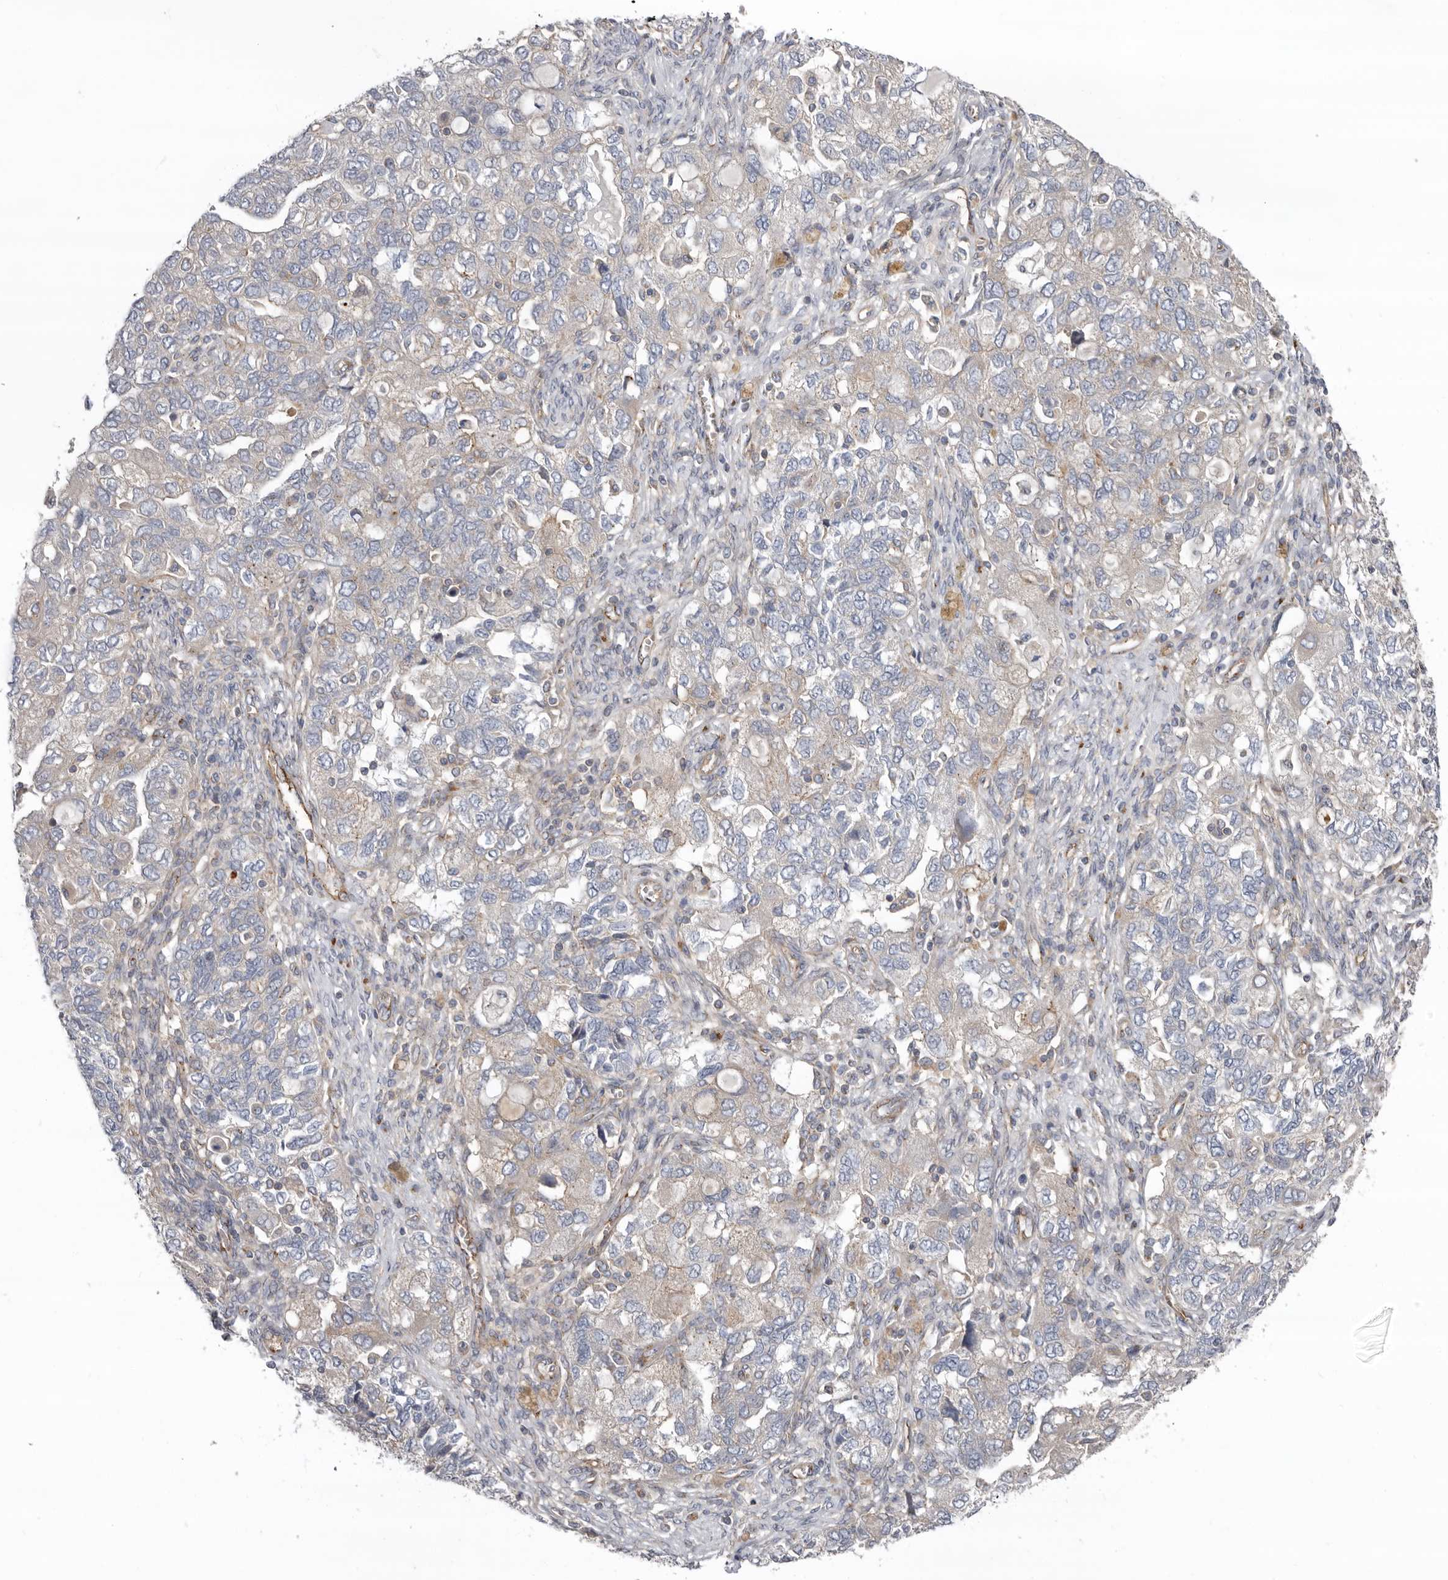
{"staining": {"intensity": "negative", "quantity": "none", "location": "none"}, "tissue": "ovarian cancer", "cell_type": "Tumor cells", "image_type": "cancer", "snomed": [{"axis": "morphology", "description": "Carcinoma, NOS"}, {"axis": "morphology", "description": "Cystadenocarcinoma, serous, NOS"}, {"axis": "topography", "description": "Ovary"}], "caption": "Immunohistochemistry histopathology image of human ovarian serous cystadenocarcinoma stained for a protein (brown), which shows no staining in tumor cells.", "gene": "LUZP1", "patient": {"sex": "female", "age": 69}}